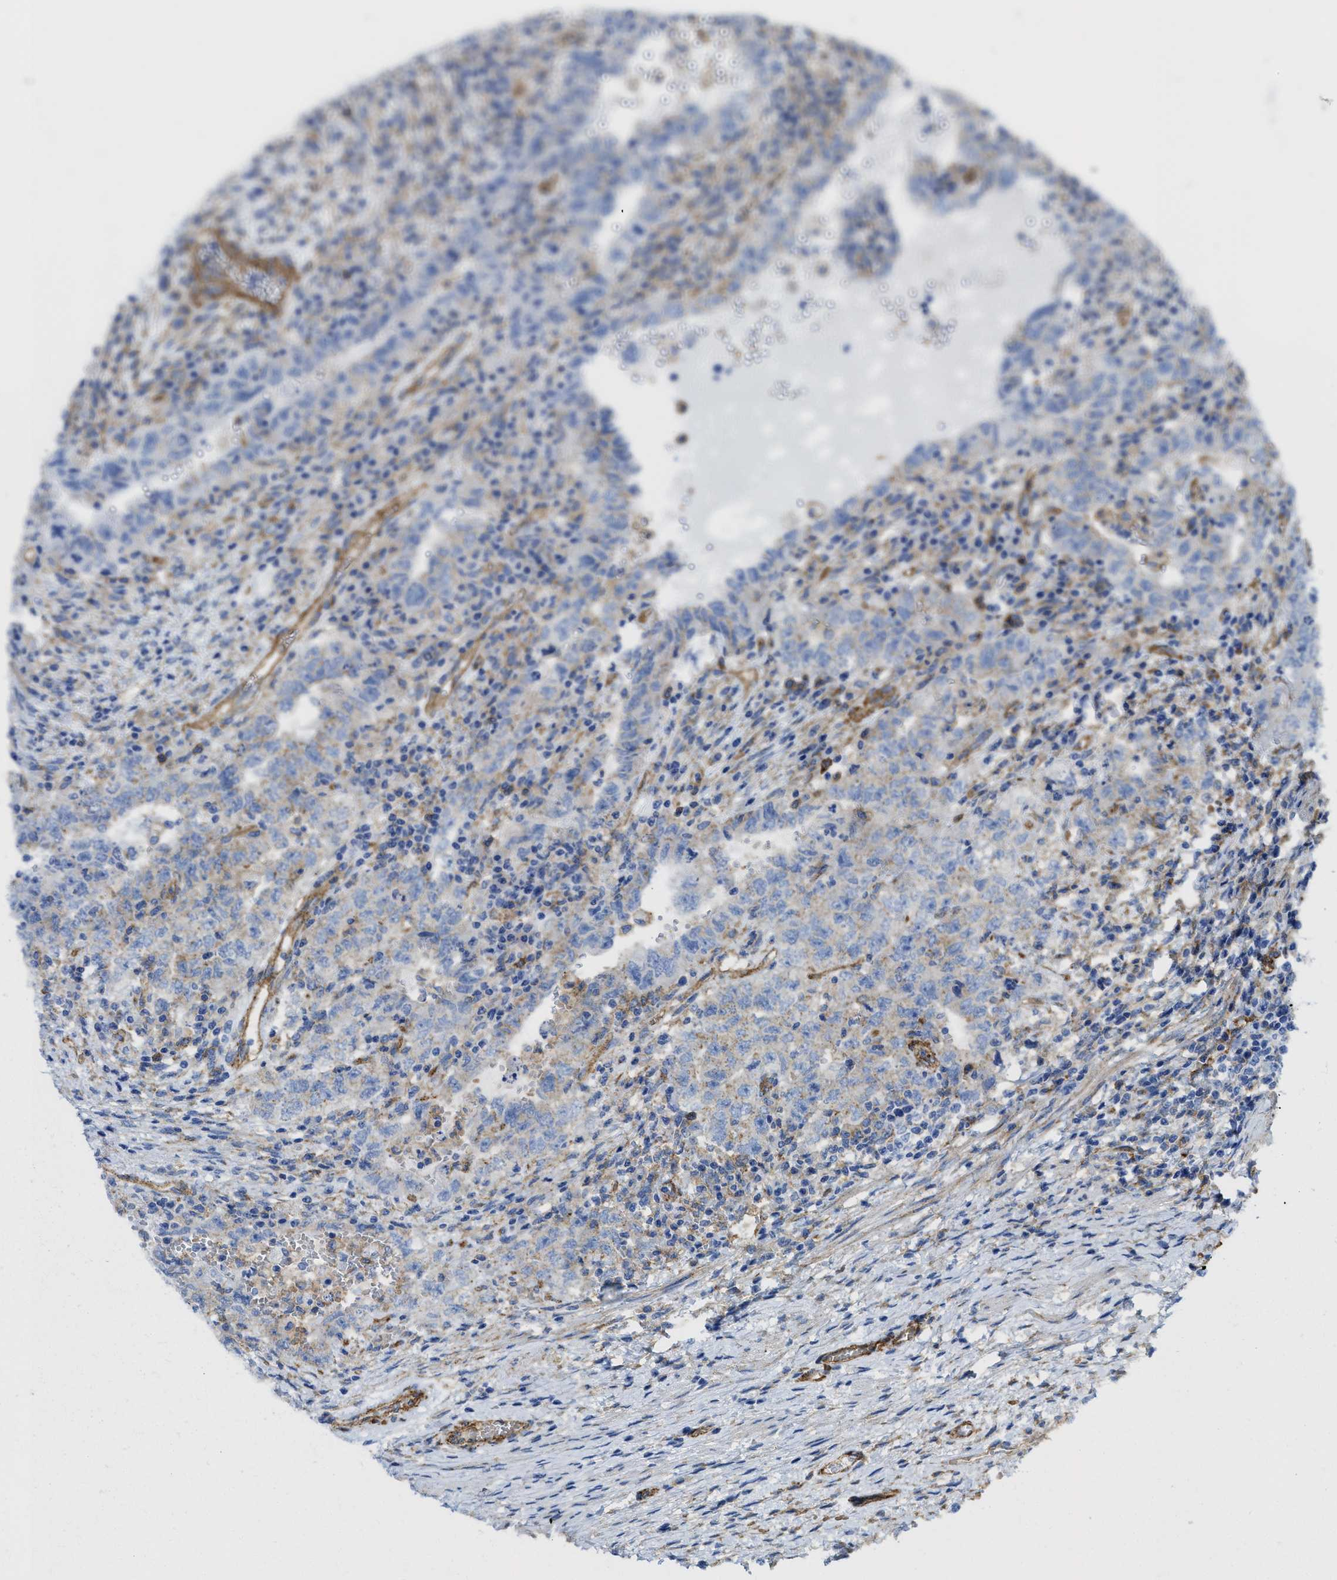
{"staining": {"intensity": "negative", "quantity": "none", "location": "none"}, "tissue": "testis cancer", "cell_type": "Tumor cells", "image_type": "cancer", "snomed": [{"axis": "morphology", "description": "Carcinoma, Embryonal, NOS"}, {"axis": "topography", "description": "Testis"}], "caption": "Human testis embryonal carcinoma stained for a protein using immunohistochemistry (IHC) demonstrates no staining in tumor cells.", "gene": "HIP1", "patient": {"sex": "male", "age": 26}}